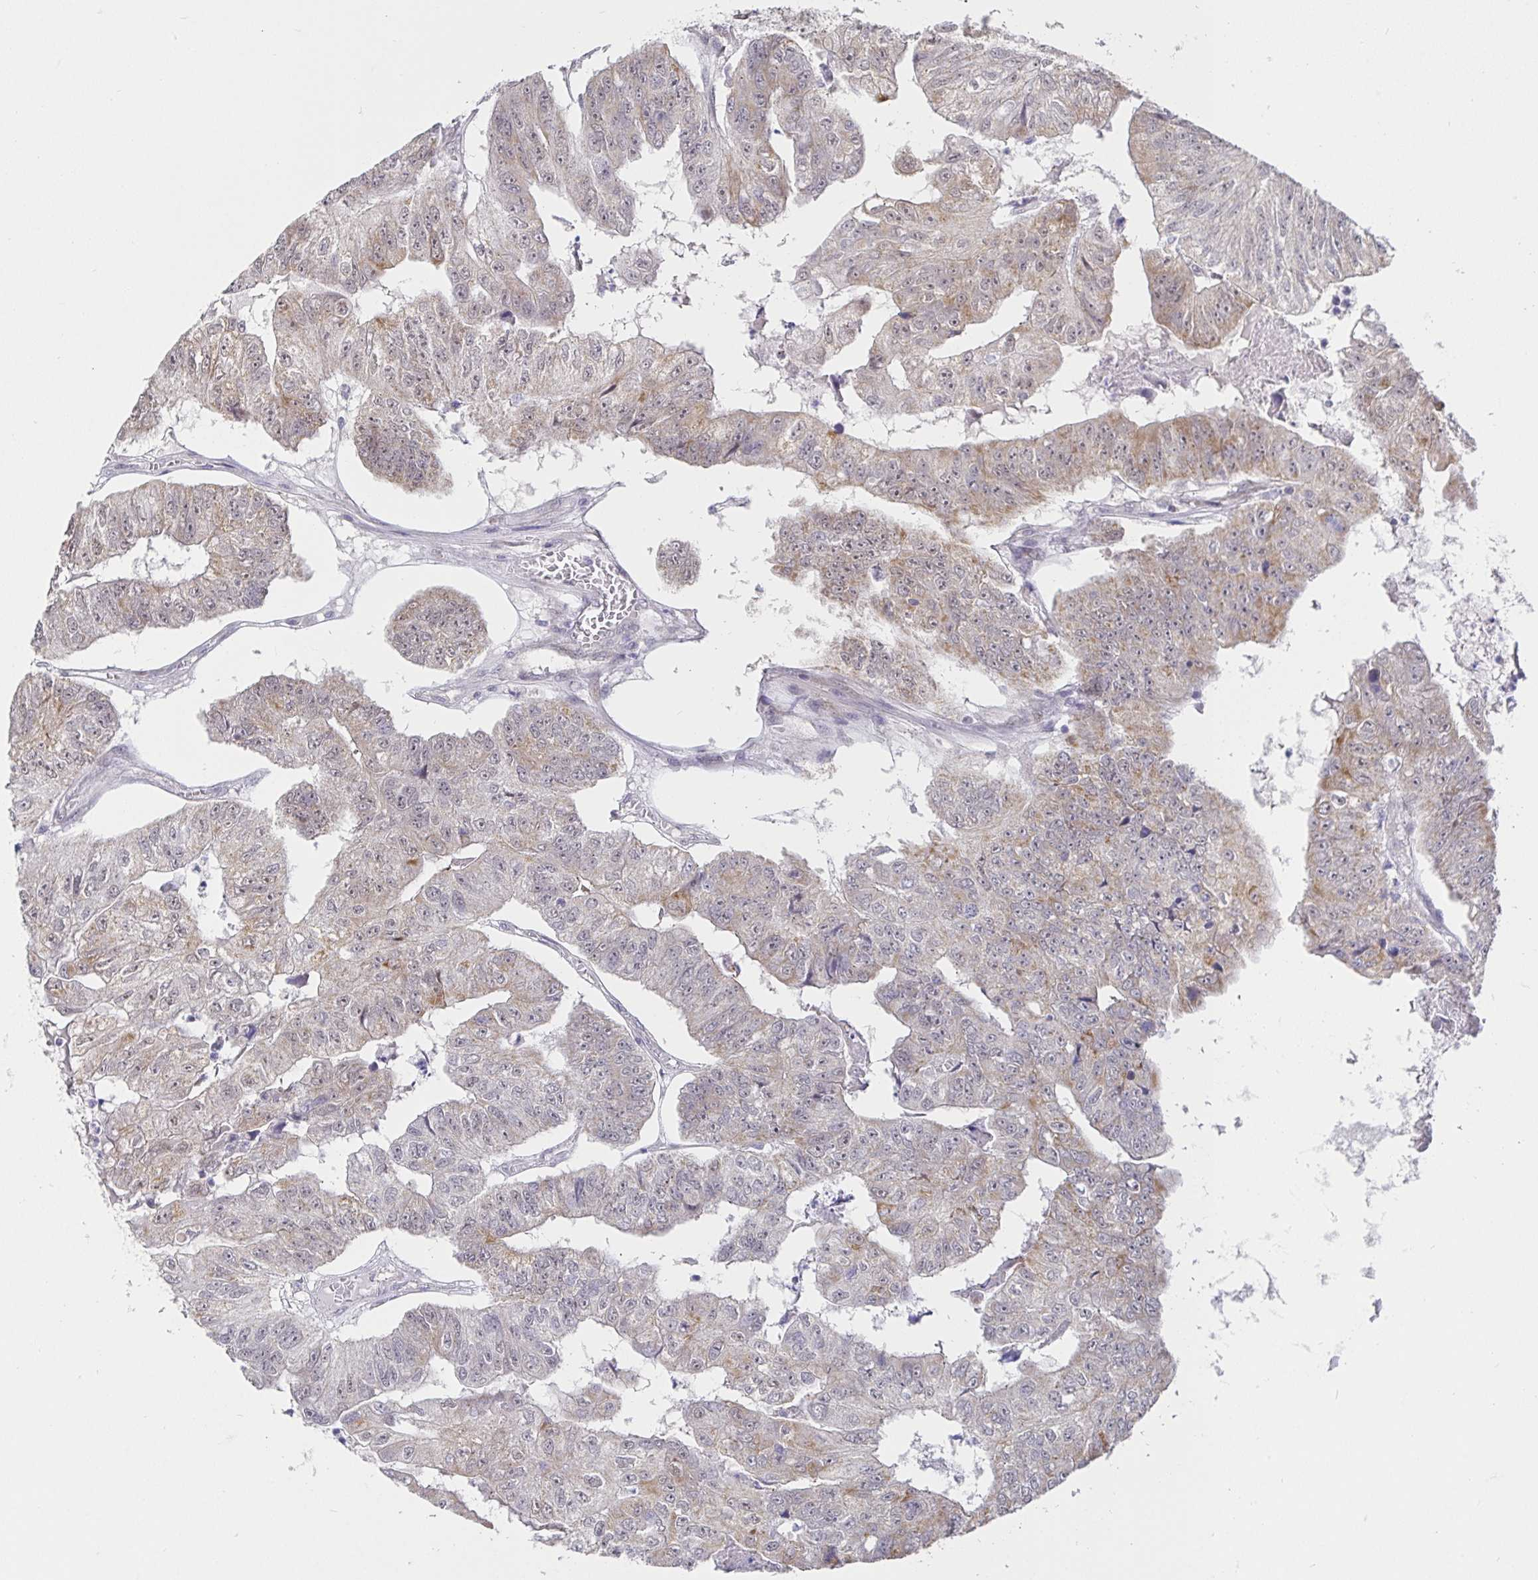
{"staining": {"intensity": "weak", "quantity": "25%-75%", "location": "cytoplasmic/membranous"}, "tissue": "colorectal cancer", "cell_type": "Tumor cells", "image_type": "cancer", "snomed": [{"axis": "morphology", "description": "Adenocarcinoma, NOS"}, {"axis": "topography", "description": "Colon"}], "caption": "This is an image of immunohistochemistry staining of colorectal adenocarcinoma, which shows weak positivity in the cytoplasmic/membranous of tumor cells.", "gene": "CIT", "patient": {"sex": "female", "age": 67}}